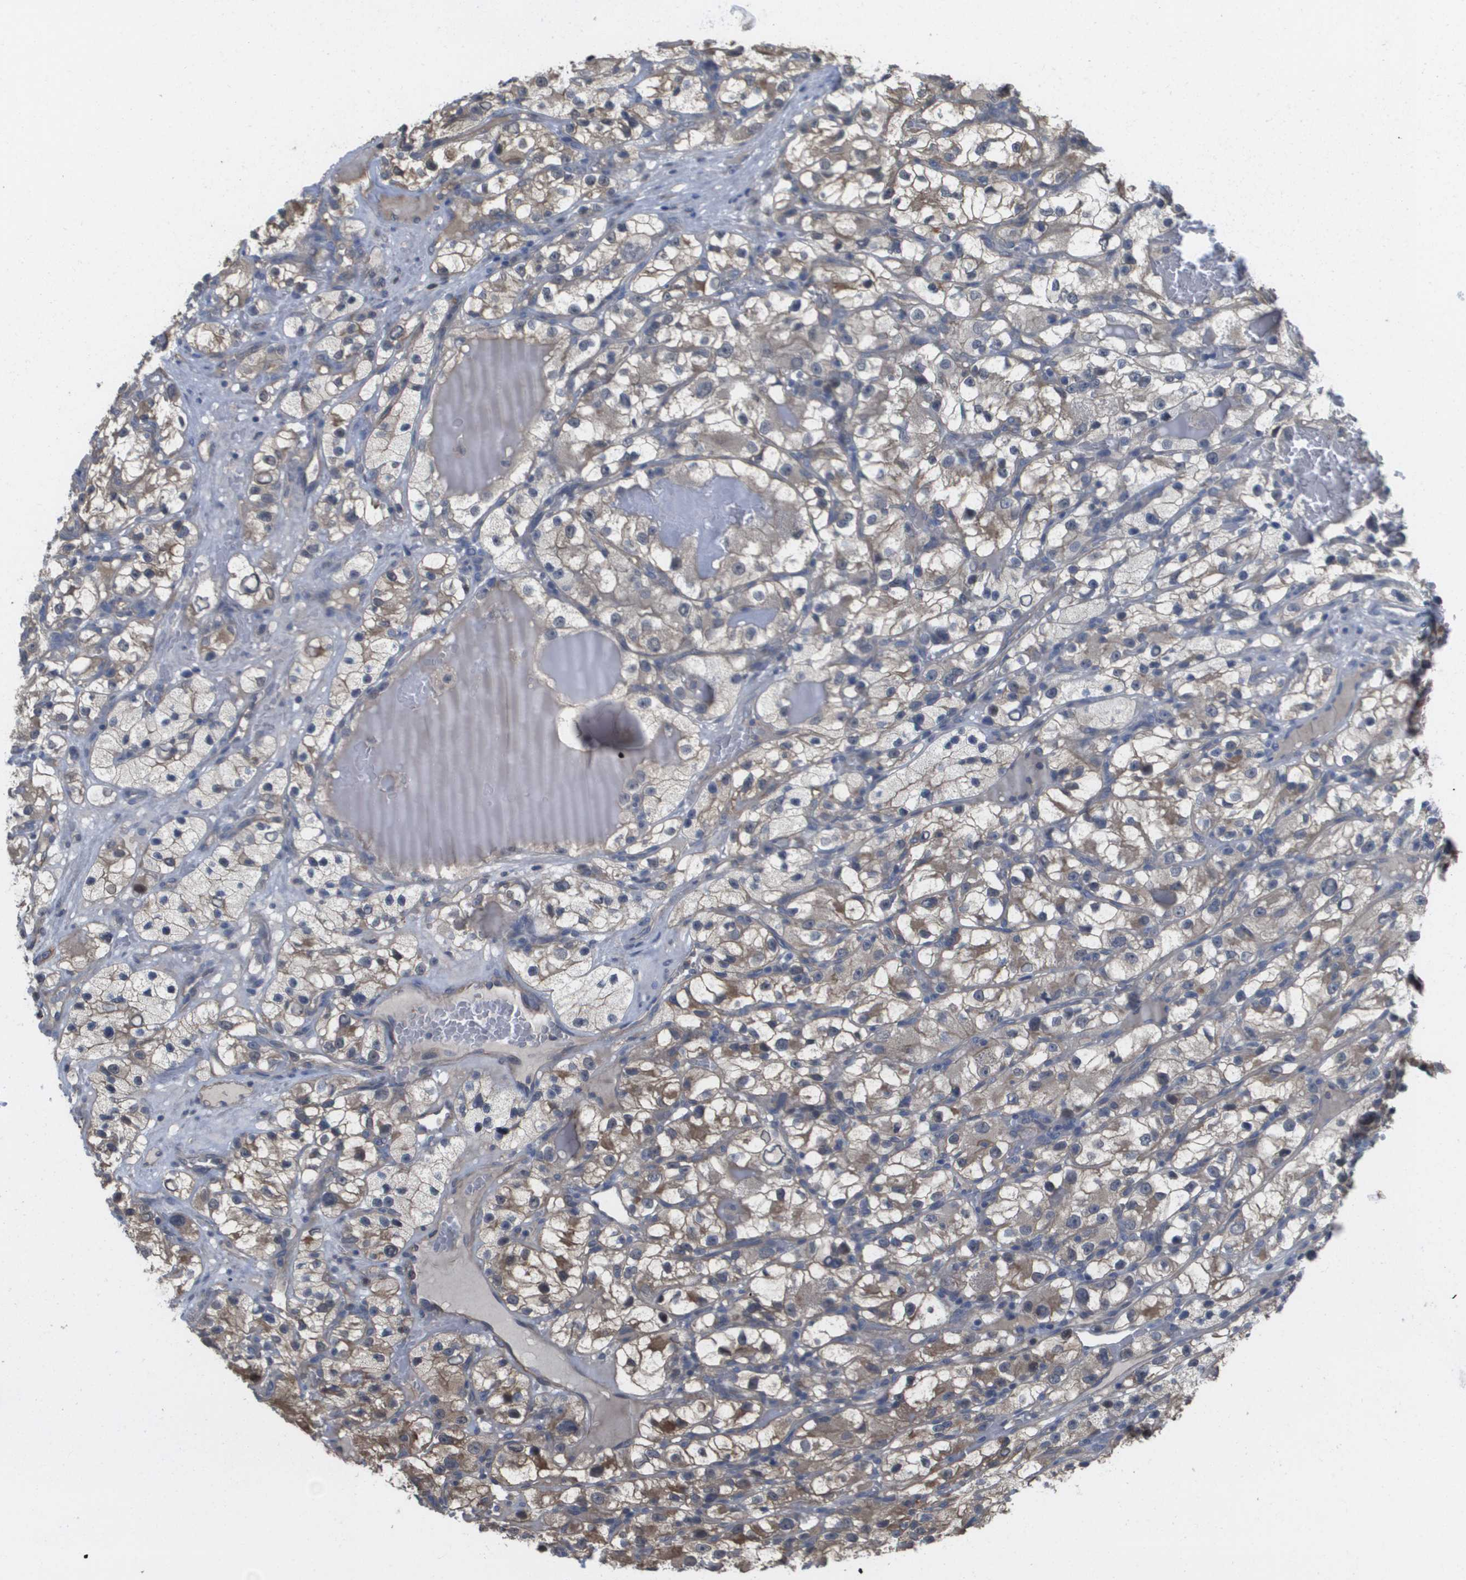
{"staining": {"intensity": "weak", "quantity": "<25%", "location": "cytoplasmic/membranous"}, "tissue": "renal cancer", "cell_type": "Tumor cells", "image_type": "cancer", "snomed": [{"axis": "morphology", "description": "Adenocarcinoma, NOS"}, {"axis": "topography", "description": "Kidney"}], "caption": "Tumor cells are negative for protein expression in human renal cancer (adenocarcinoma).", "gene": "RNF112", "patient": {"sex": "female", "age": 57}}